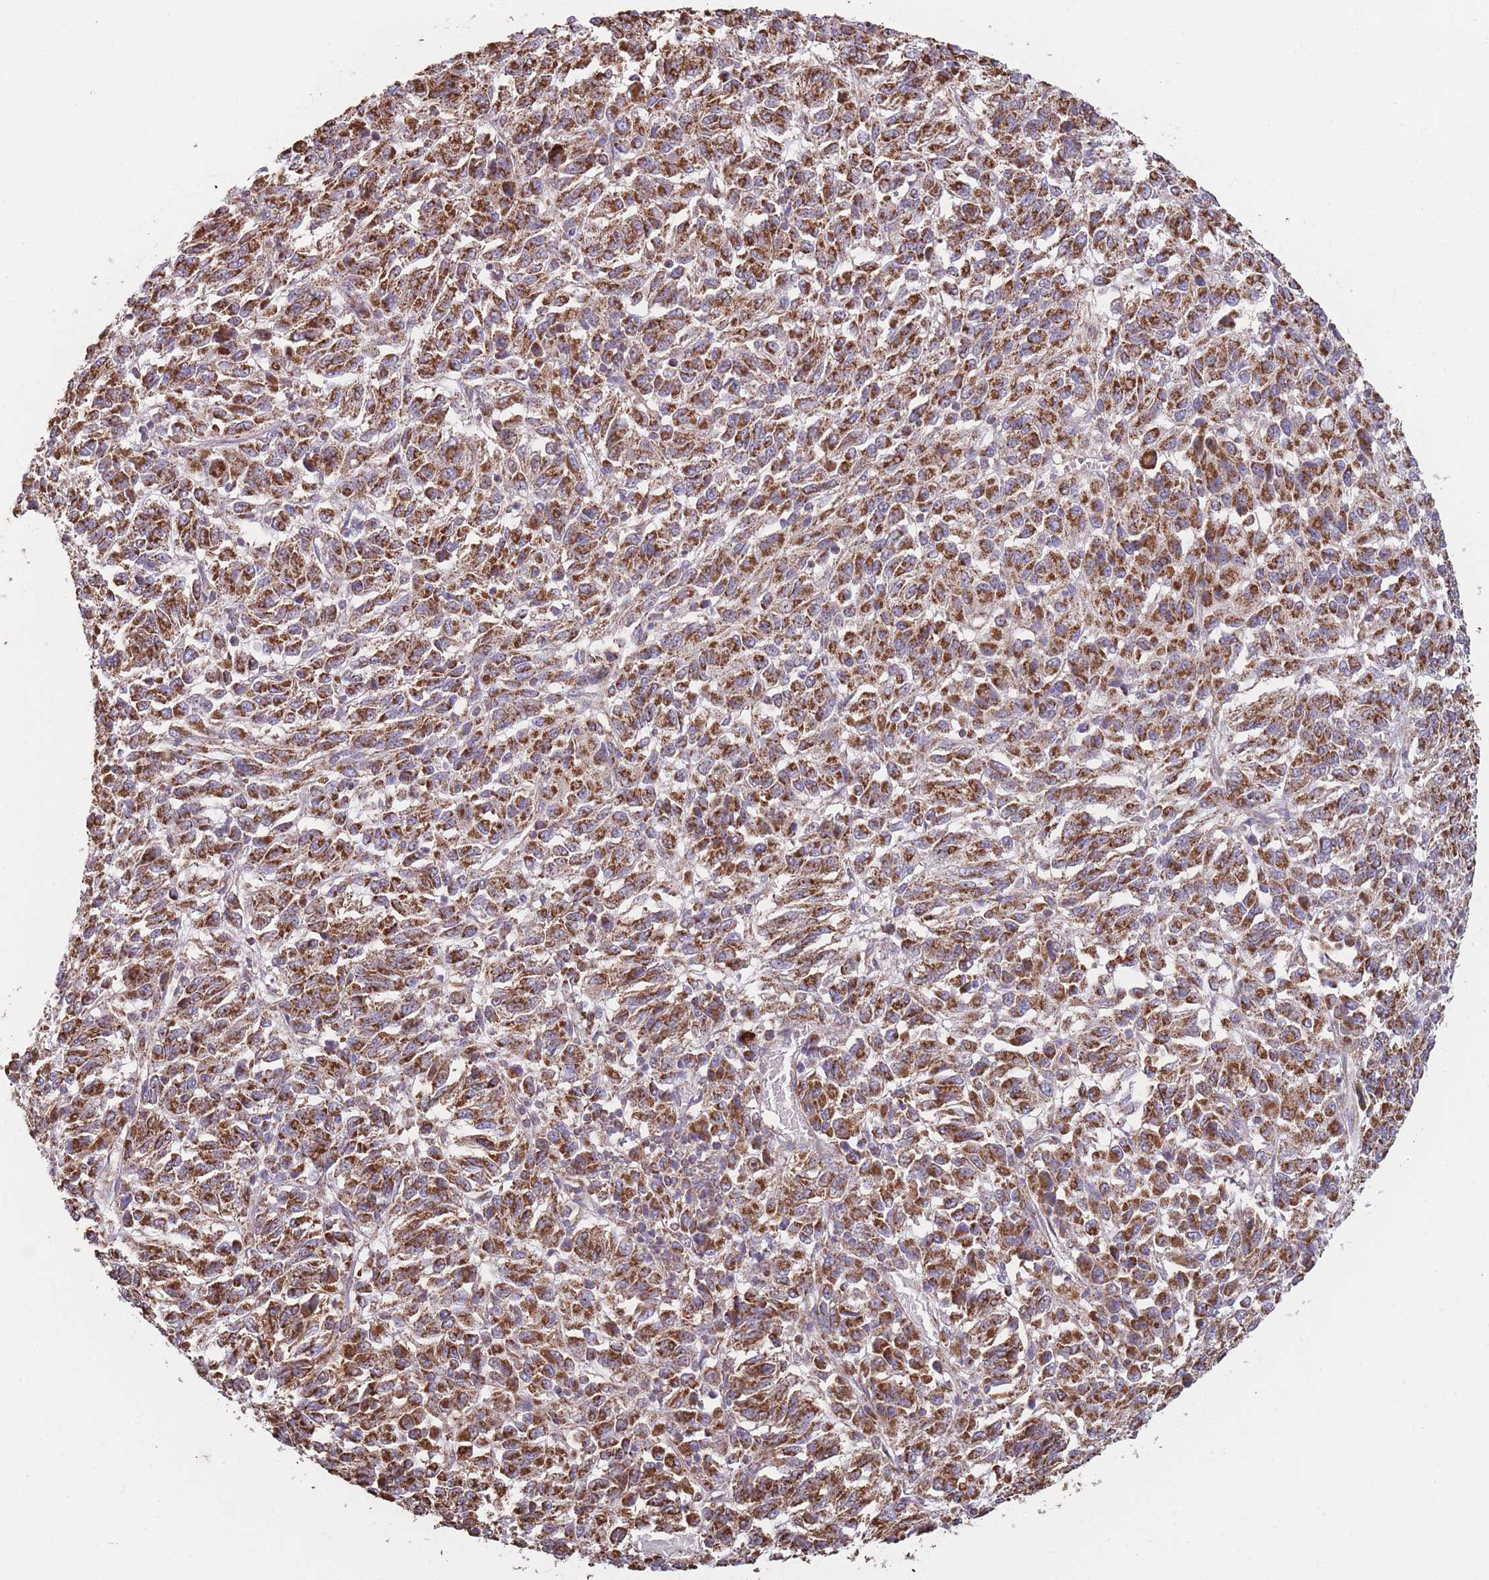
{"staining": {"intensity": "strong", "quantity": ">75%", "location": "cytoplasmic/membranous"}, "tissue": "melanoma", "cell_type": "Tumor cells", "image_type": "cancer", "snomed": [{"axis": "morphology", "description": "Malignant melanoma, Metastatic site"}, {"axis": "topography", "description": "Lung"}], "caption": "Immunohistochemistry (DAB (3,3'-diaminobenzidine)) staining of malignant melanoma (metastatic site) reveals strong cytoplasmic/membranous protein positivity in approximately >75% of tumor cells. The protein of interest is stained brown, and the nuclei are stained in blue (DAB IHC with brightfield microscopy, high magnification).", "gene": "KIF16B", "patient": {"sex": "male", "age": 64}}